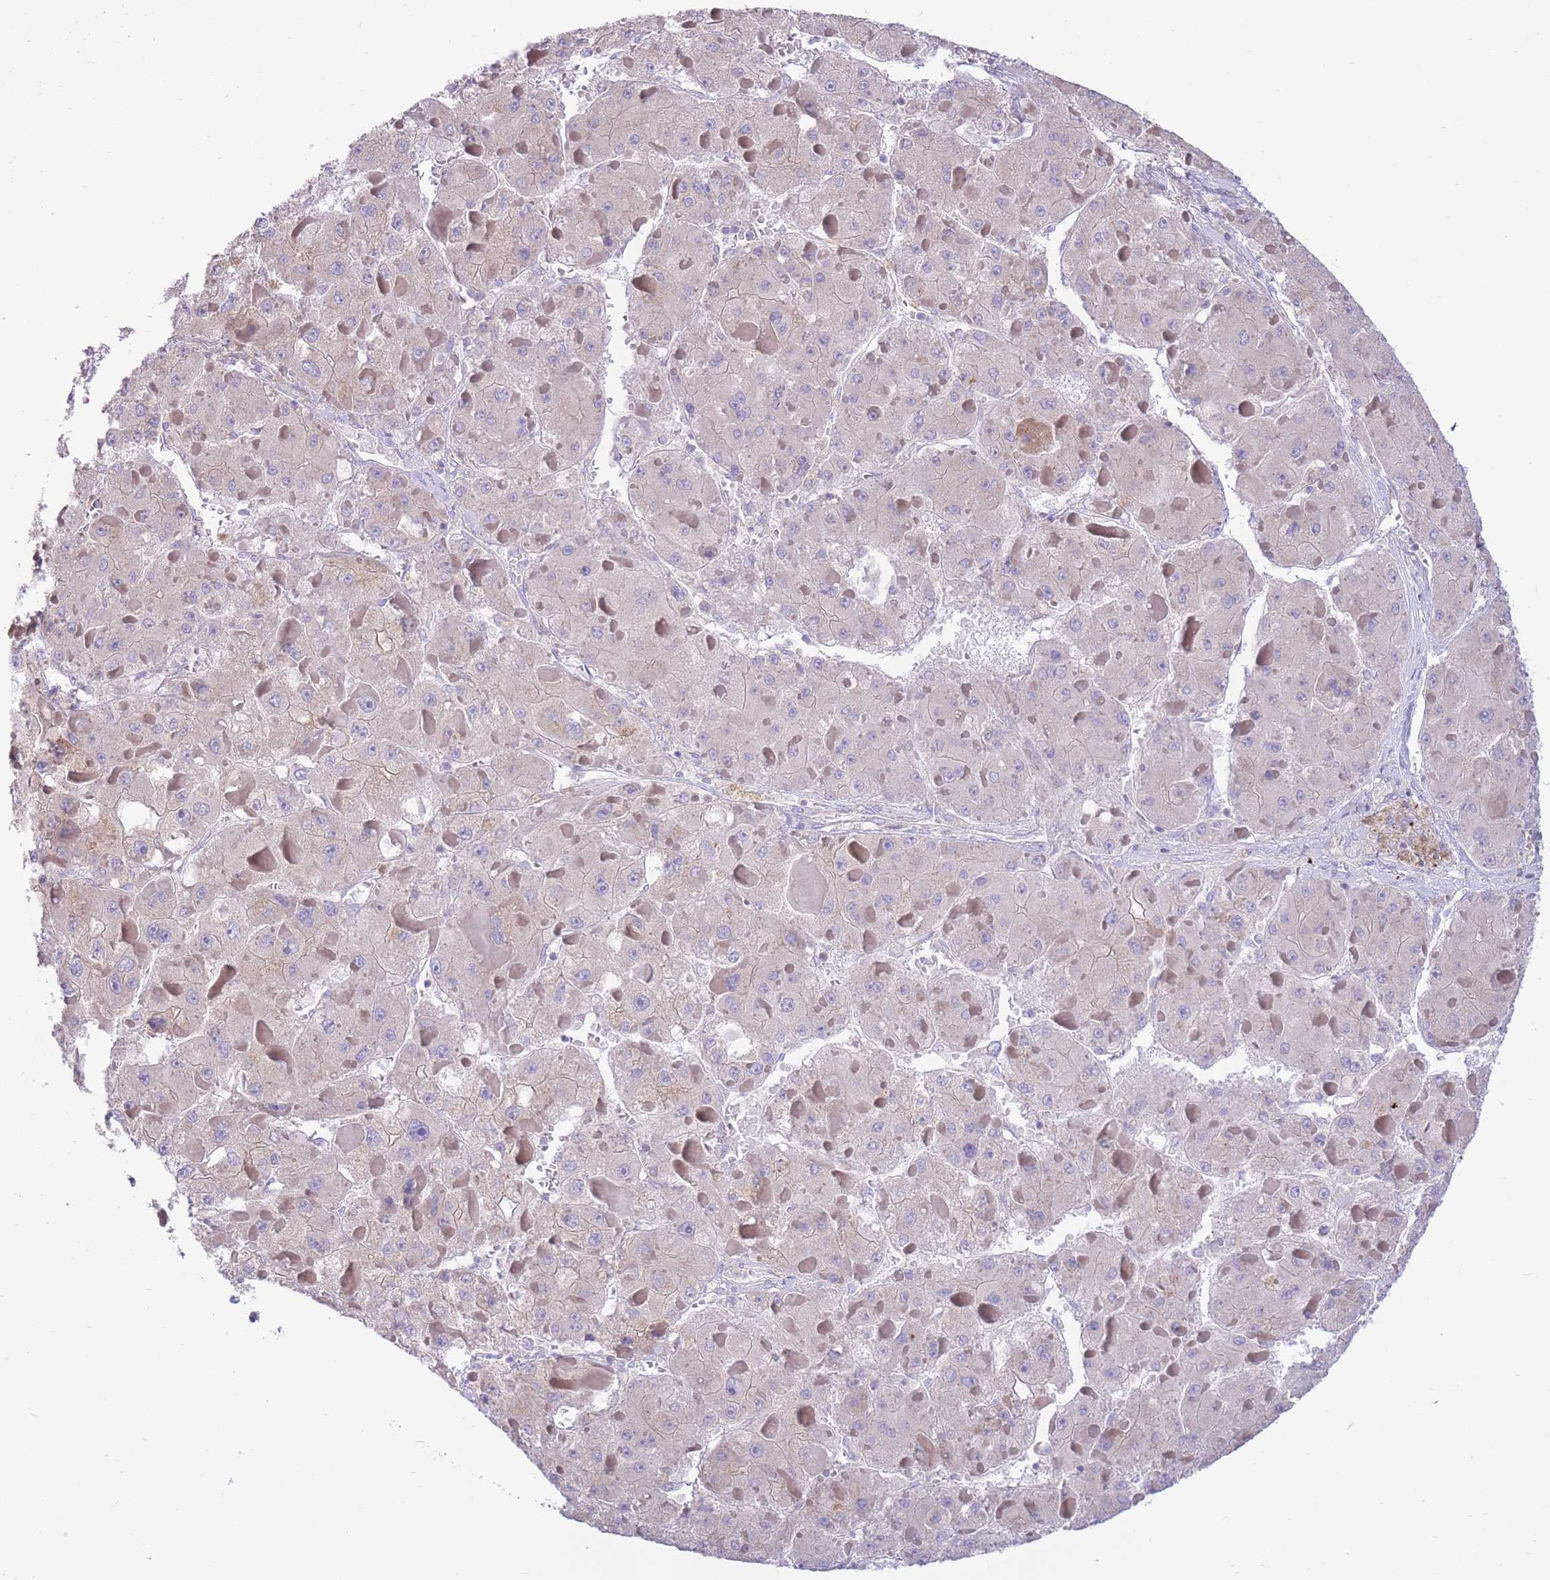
{"staining": {"intensity": "negative", "quantity": "none", "location": "none"}, "tissue": "liver cancer", "cell_type": "Tumor cells", "image_type": "cancer", "snomed": [{"axis": "morphology", "description": "Carcinoma, Hepatocellular, NOS"}, {"axis": "topography", "description": "Liver"}], "caption": "This is an immunohistochemistry photomicrograph of liver hepatocellular carcinoma. There is no staining in tumor cells.", "gene": "ALS2CL", "patient": {"sex": "female", "age": 73}}